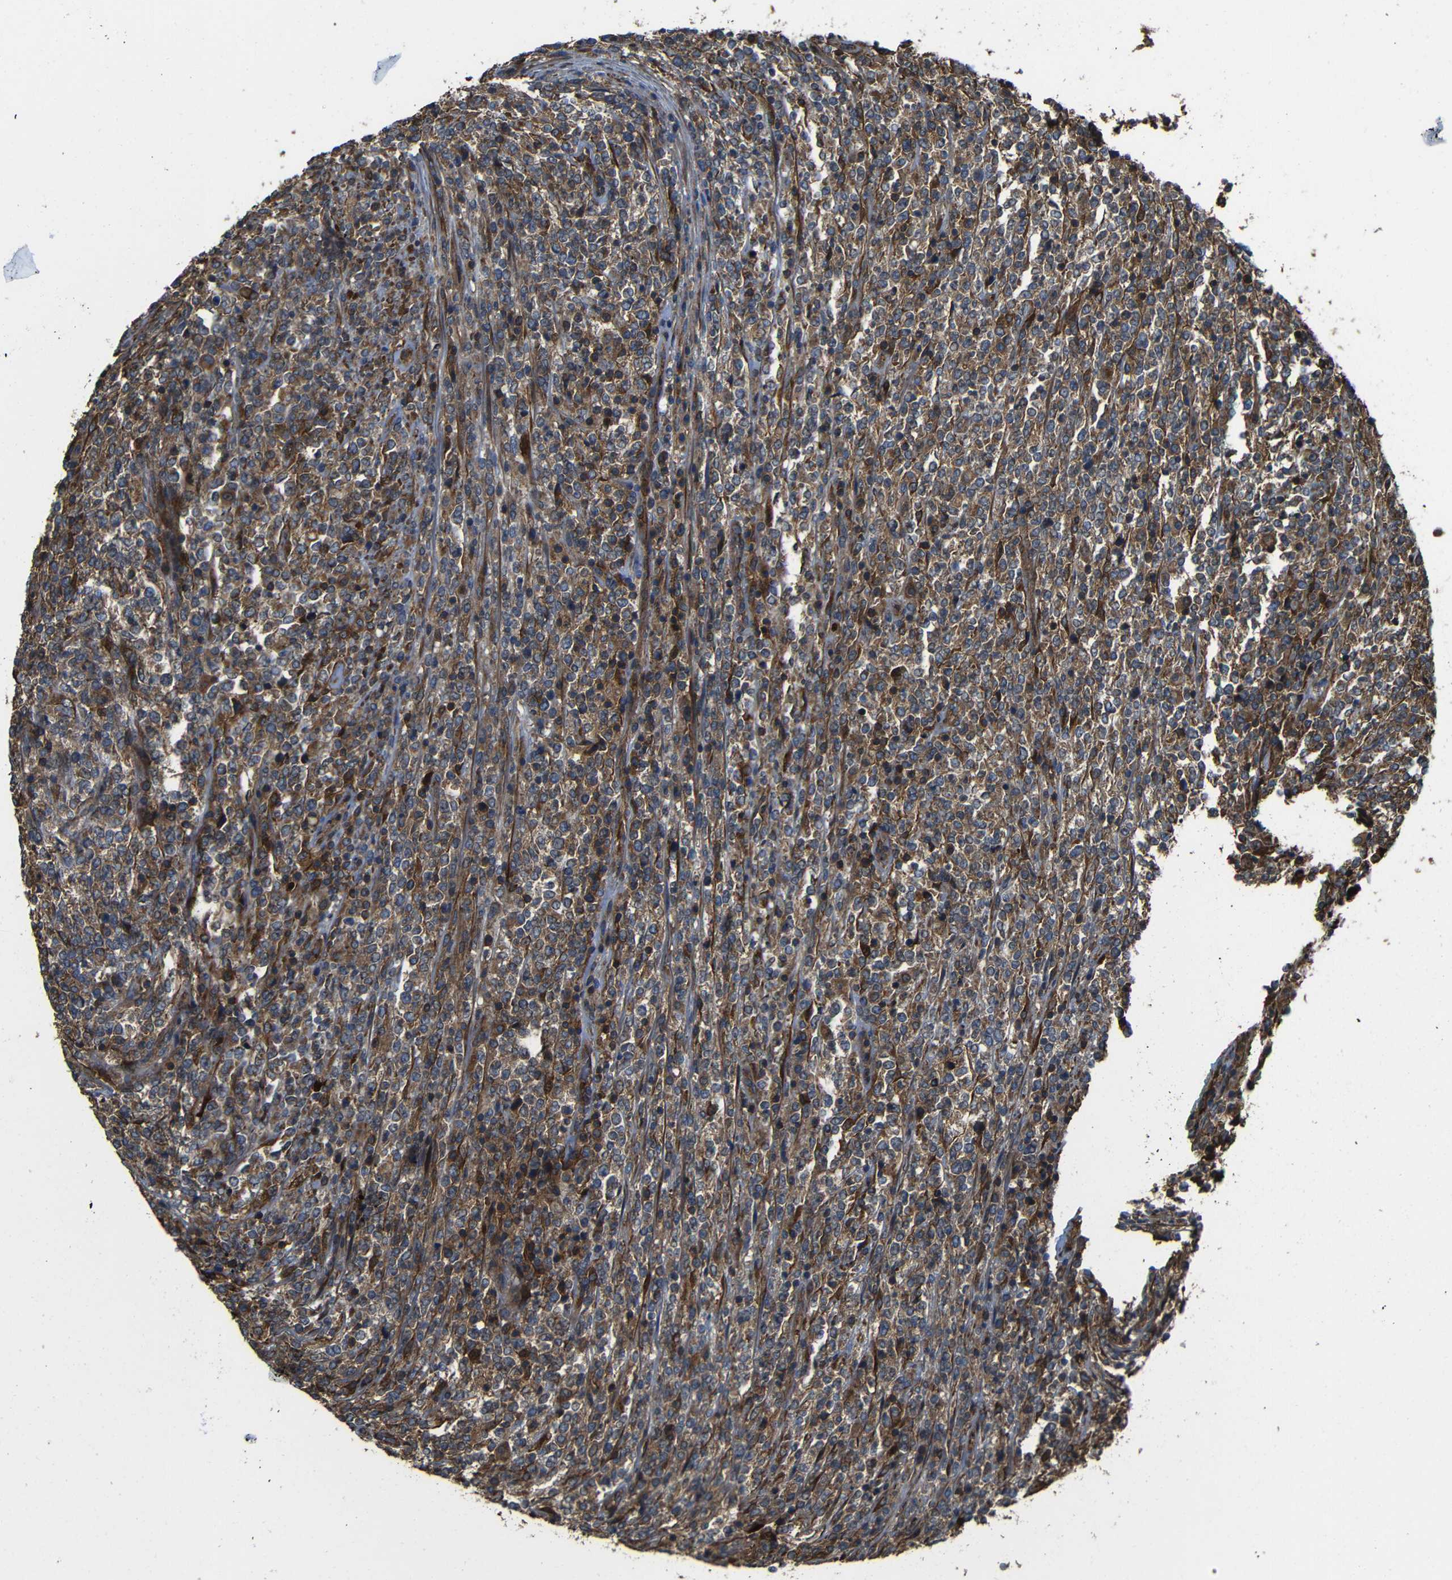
{"staining": {"intensity": "moderate", "quantity": "25%-75%", "location": "cytoplasmic/membranous"}, "tissue": "lymphoma", "cell_type": "Tumor cells", "image_type": "cancer", "snomed": [{"axis": "morphology", "description": "Malignant lymphoma, non-Hodgkin's type, High grade"}, {"axis": "topography", "description": "Soft tissue"}], "caption": "An immunohistochemistry (IHC) image of neoplastic tissue is shown. Protein staining in brown shows moderate cytoplasmic/membranous positivity in high-grade malignant lymphoma, non-Hodgkin's type within tumor cells. (IHC, brightfield microscopy, high magnification).", "gene": "PTCH1", "patient": {"sex": "male", "age": 18}}